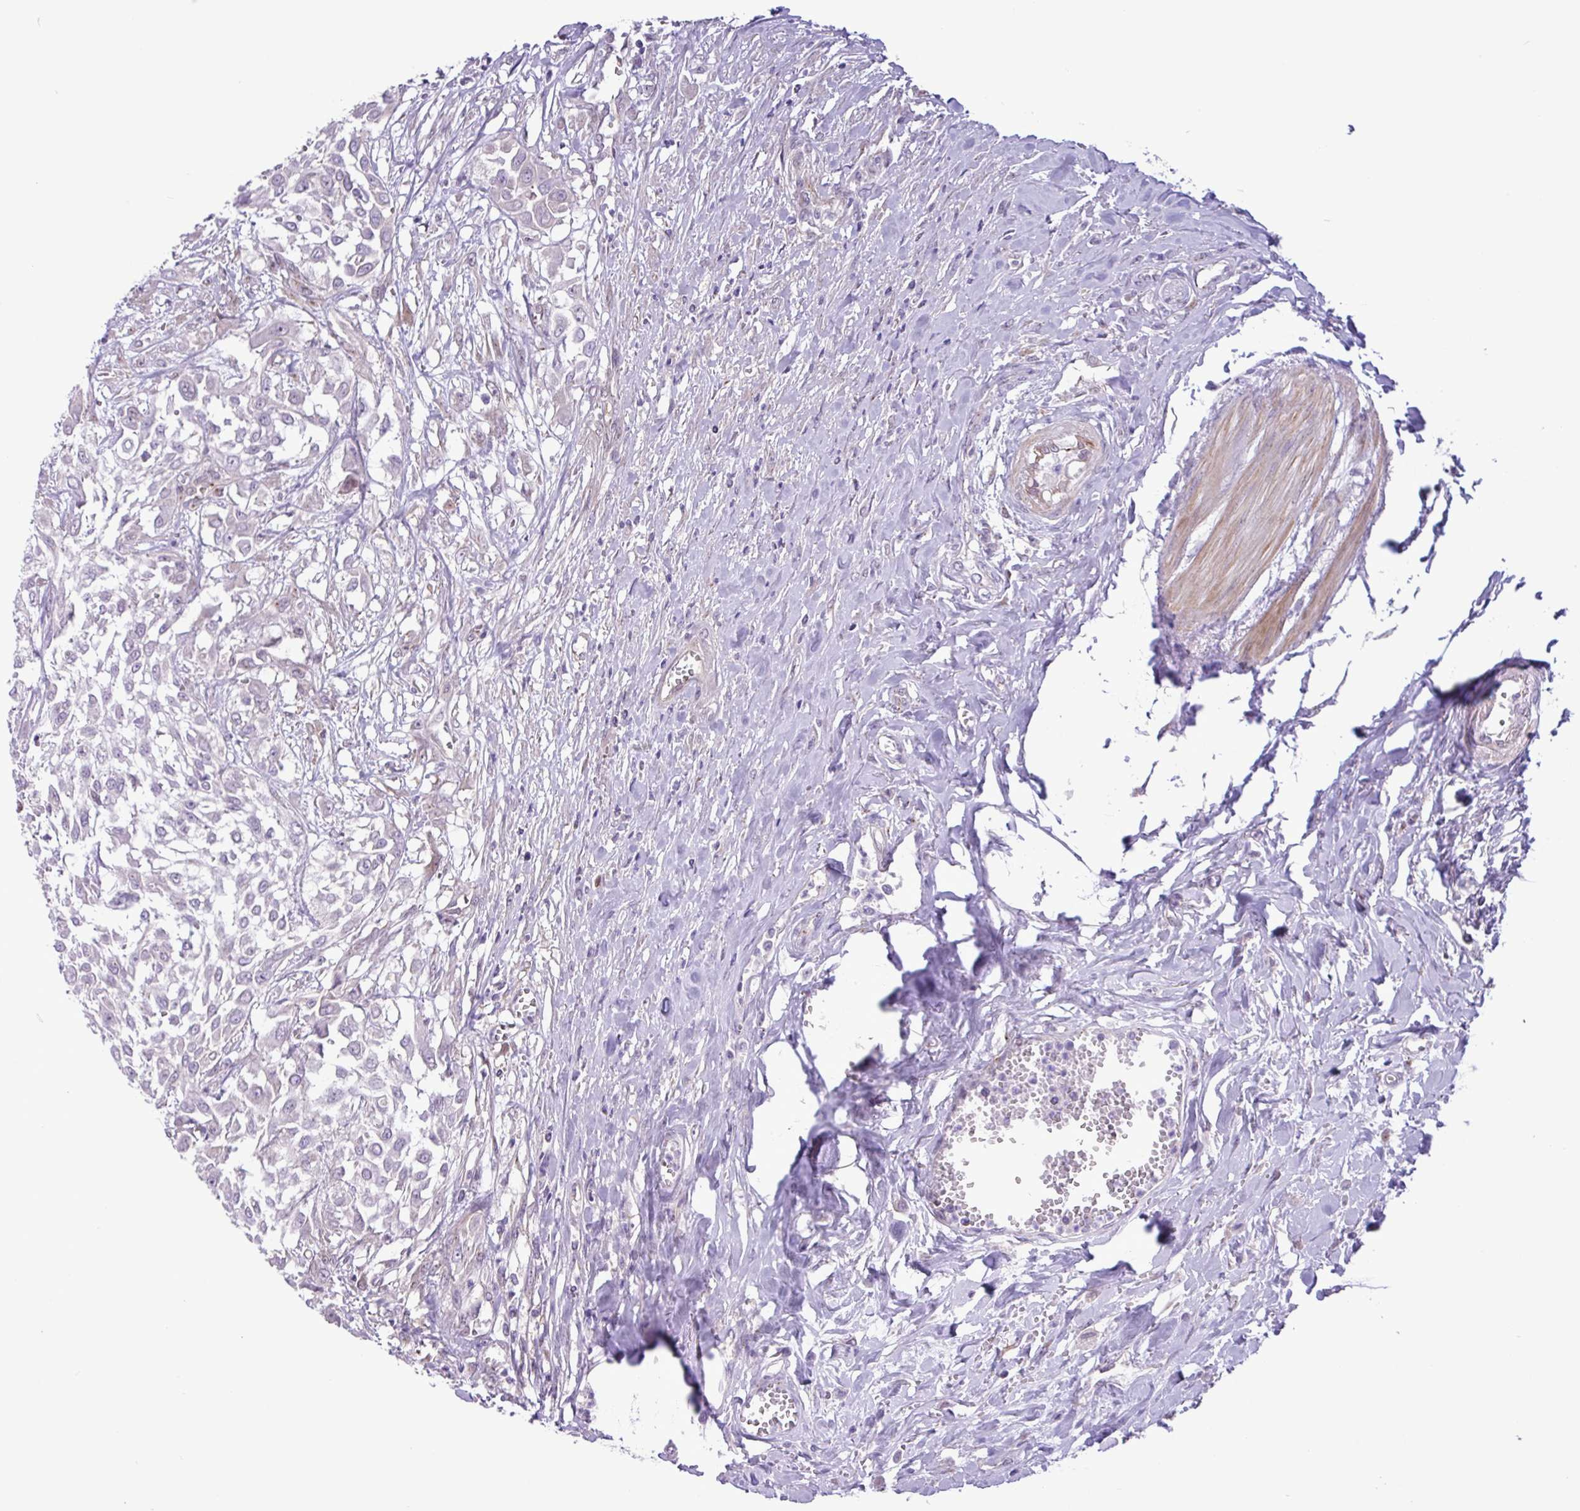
{"staining": {"intensity": "negative", "quantity": "none", "location": "none"}, "tissue": "urothelial cancer", "cell_type": "Tumor cells", "image_type": "cancer", "snomed": [{"axis": "morphology", "description": "Urothelial carcinoma, High grade"}, {"axis": "topography", "description": "Urinary bladder"}], "caption": "An immunohistochemistry (IHC) image of urothelial cancer is shown. There is no staining in tumor cells of urothelial cancer. Nuclei are stained in blue.", "gene": "SPINK8", "patient": {"sex": "male", "age": 57}}